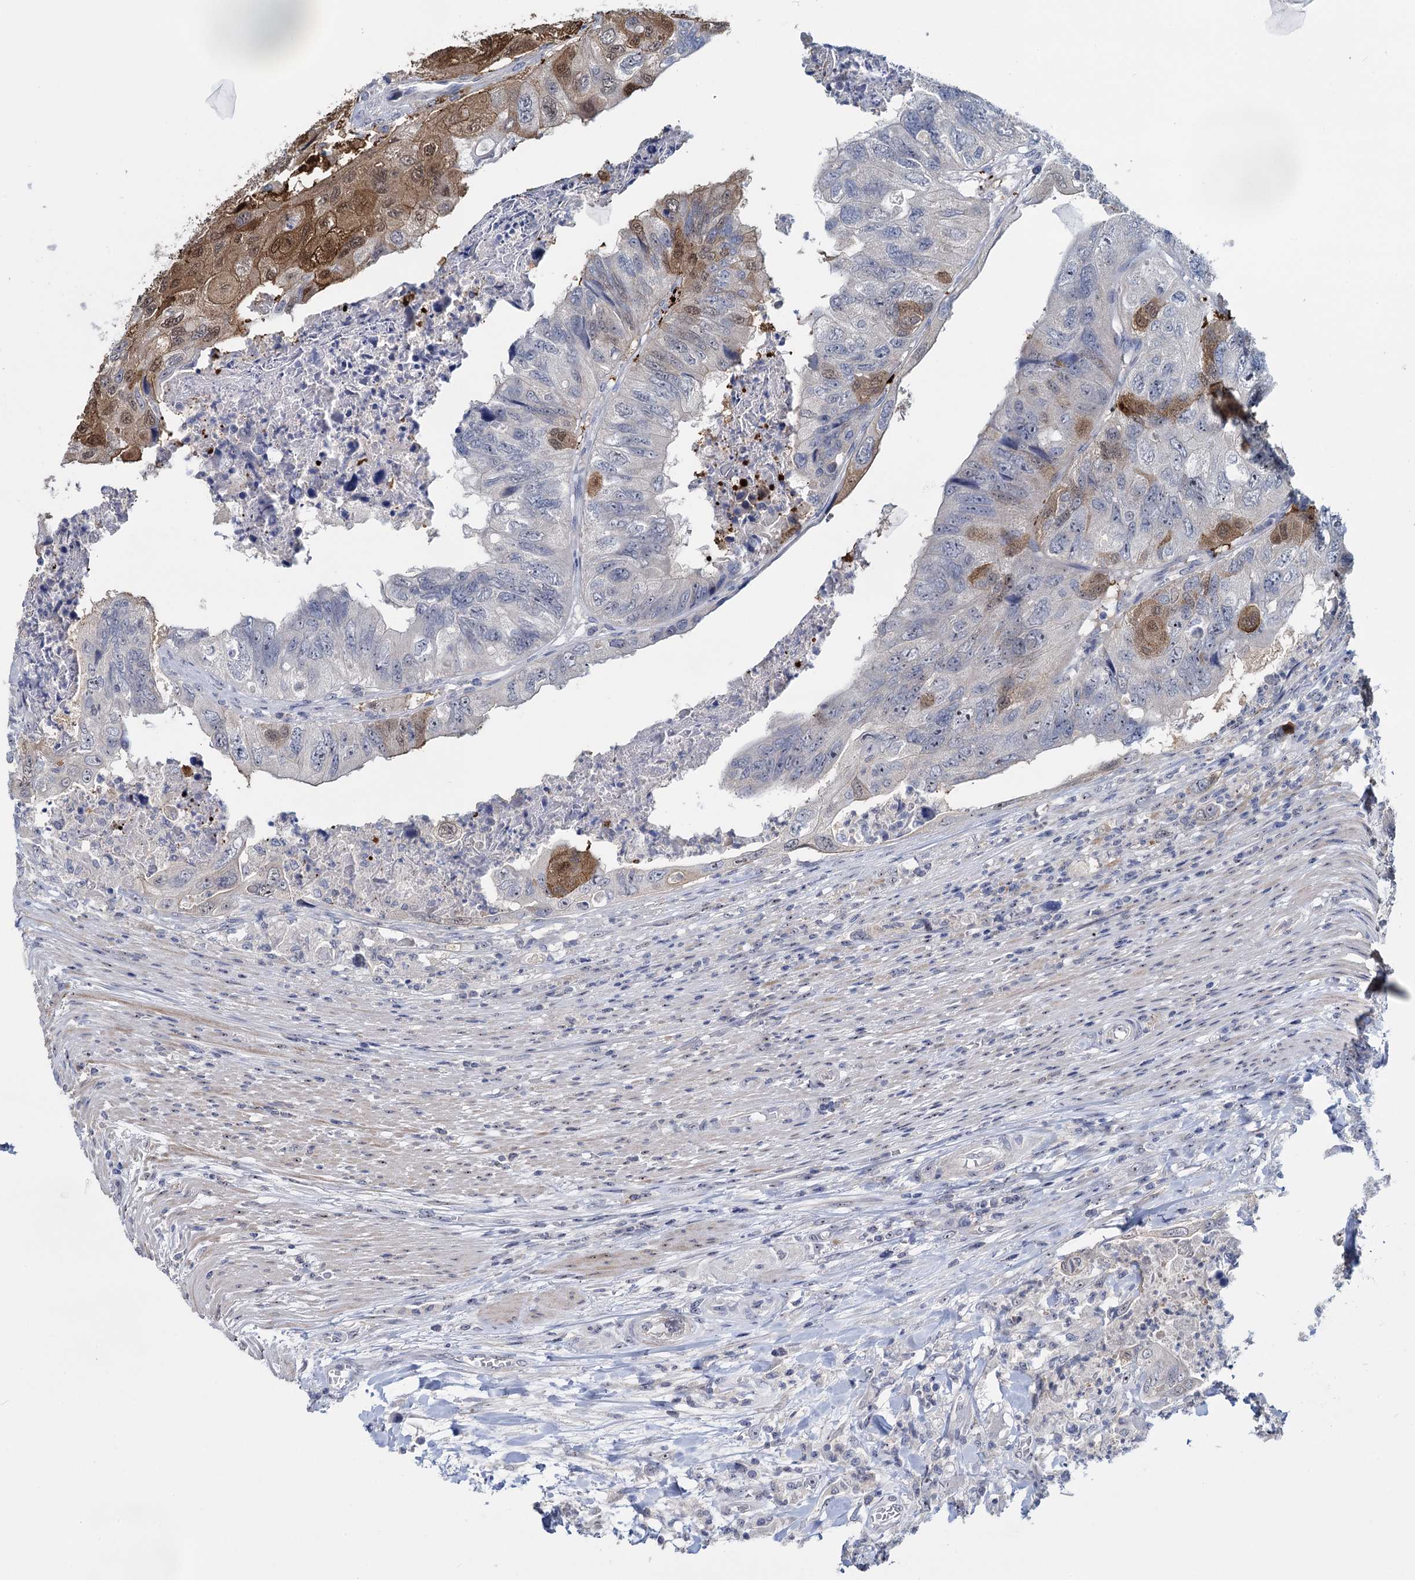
{"staining": {"intensity": "weak", "quantity": "<25%", "location": "cytoplasmic/membranous"}, "tissue": "colorectal cancer", "cell_type": "Tumor cells", "image_type": "cancer", "snomed": [{"axis": "morphology", "description": "Adenocarcinoma, NOS"}, {"axis": "topography", "description": "Rectum"}], "caption": "High magnification brightfield microscopy of adenocarcinoma (colorectal) stained with DAB (brown) and counterstained with hematoxylin (blue): tumor cells show no significant expression. (Stains: DAB immunohistochemistry (IHC) with hematoxylin counter stain, Microscopy: brightfield microscopy at high magnification).", "gene": "SFN", "patient": {"sex": "male", "age": 63}}